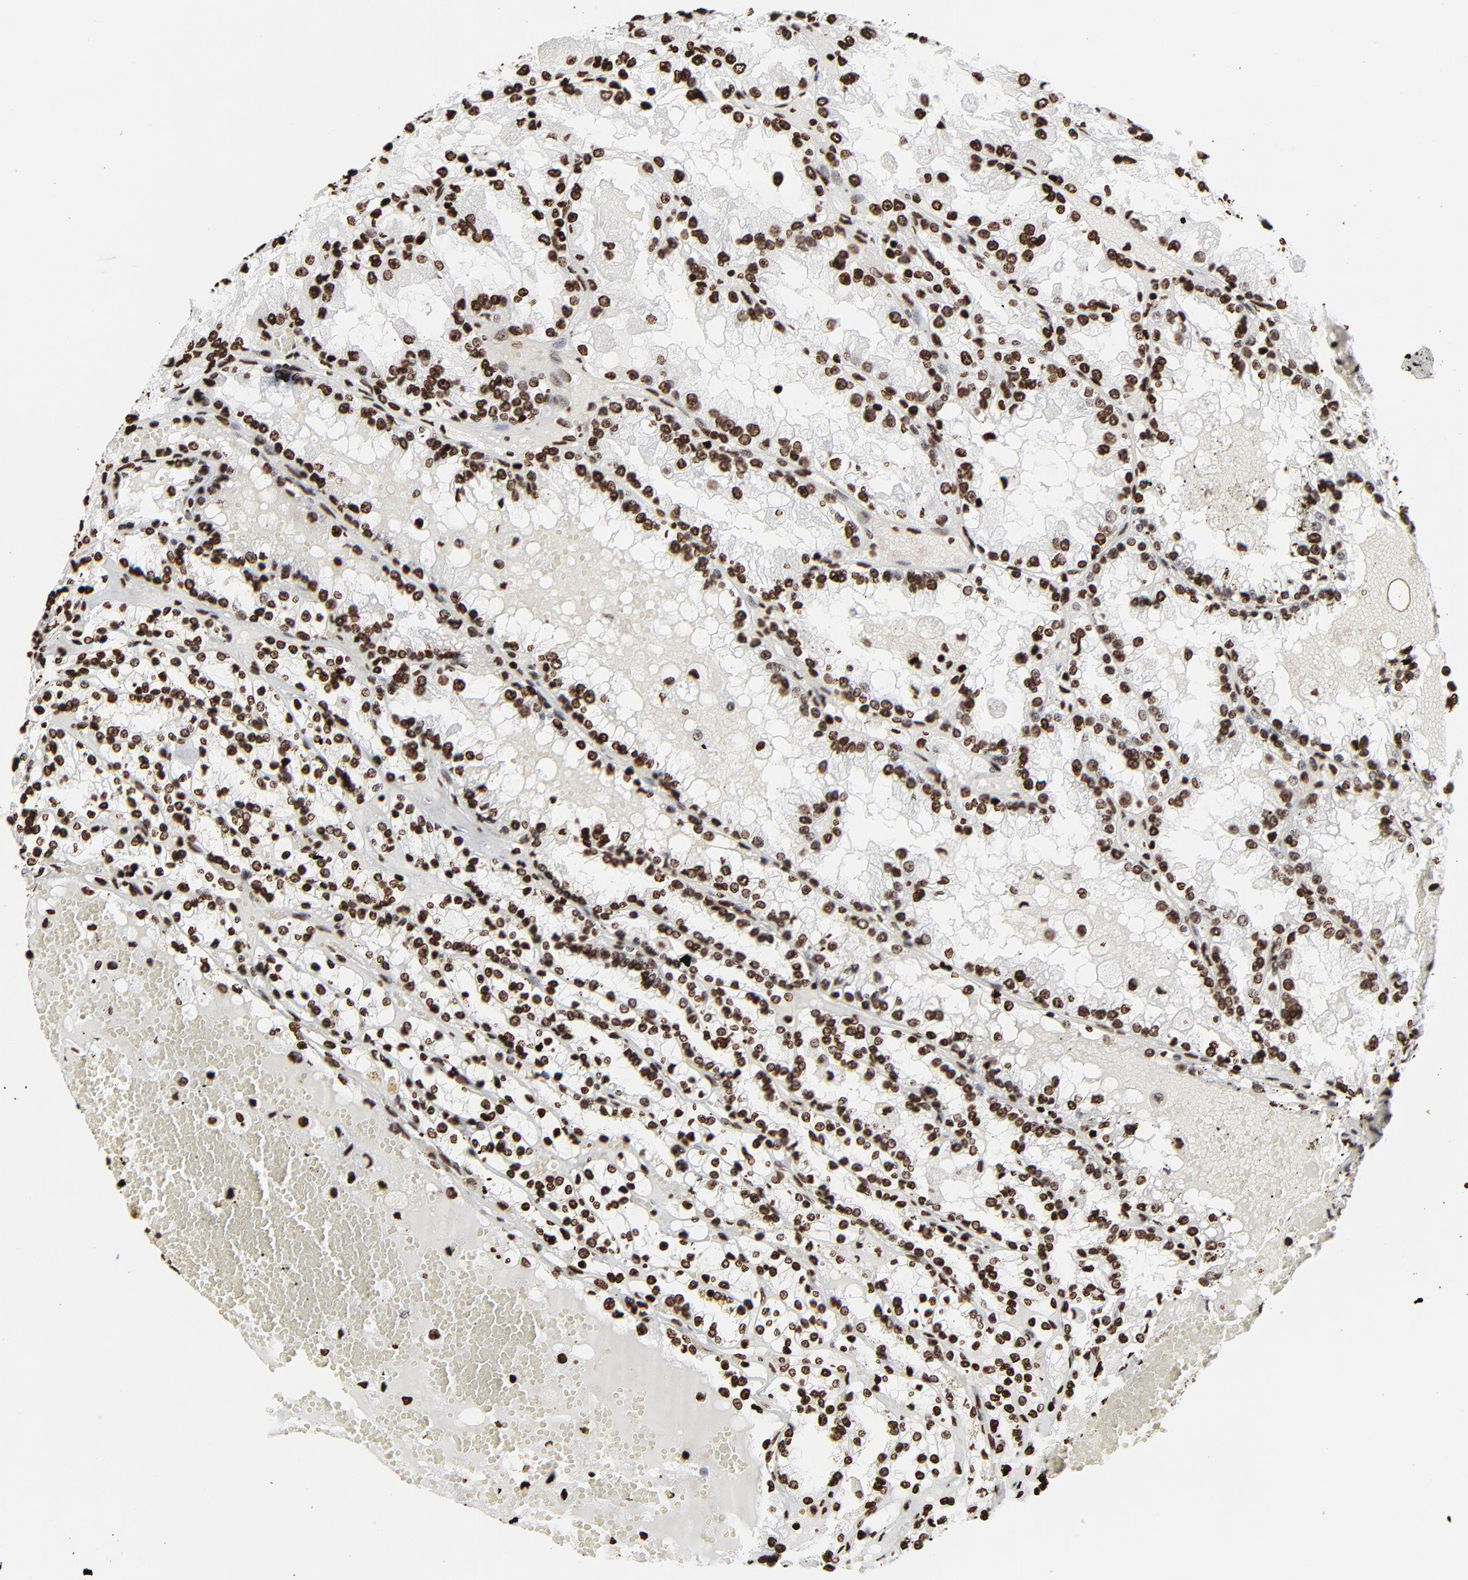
{"staining": {"intensity": "strong", "quantity": ">75%", "location": "nuclear"}, "tissue": "renal cancer", "cell_type": "Tumor cells", "image_type": "cancer", "snomed": [{"axis": "morphology", "description": "Adenocarcinoma, NOS"}, {"axis": "topography", "description": "Kidney"}], "caption": "Tumor cells display strong nuclear staining in approximately >75% of cells in renal cancer (adenocarcinoma). Nuclei are stained in blue.", "gene": "H3-4", "patient": {"sex": "female", "age": 56}}